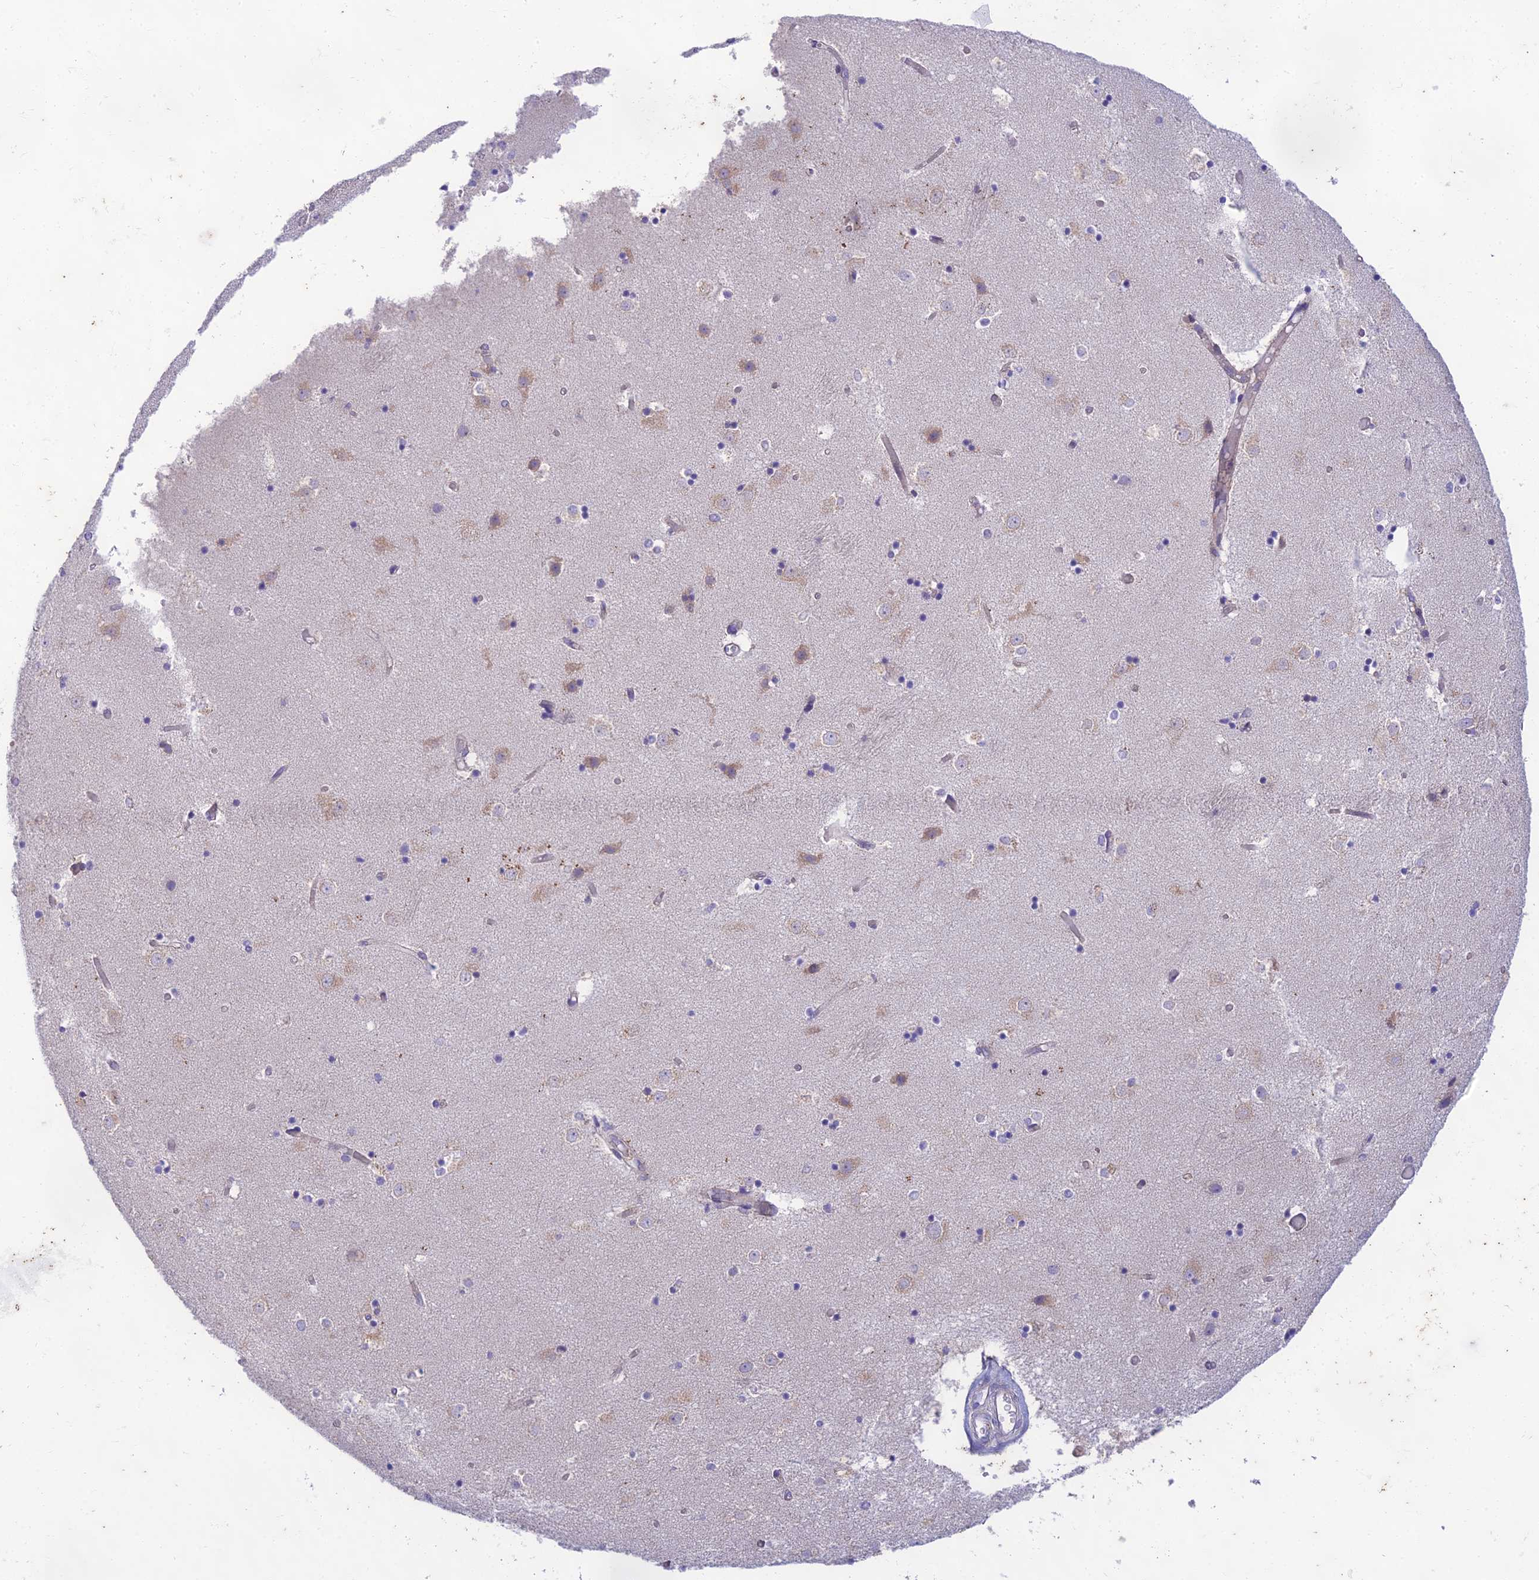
{"staining": {"intensity": "negative", "quantity": "none", "location": "none"}, "tissue": "caudate", "cell_type": "Glial cells", "image_type": "normal", "snomed": [{"axis": "morphology", "description": "Normal tissue, NOS"}, {"axis": "topography", "description": "Lateral ventricle wall"}], "caption": "DAB (3,3'-diaminobenzidine) immunohistochemical staining of normal caudate displays no significant expression in glial cells.", "gene": "PTCD2", "patient": {"sex": "female", "age": 52}}